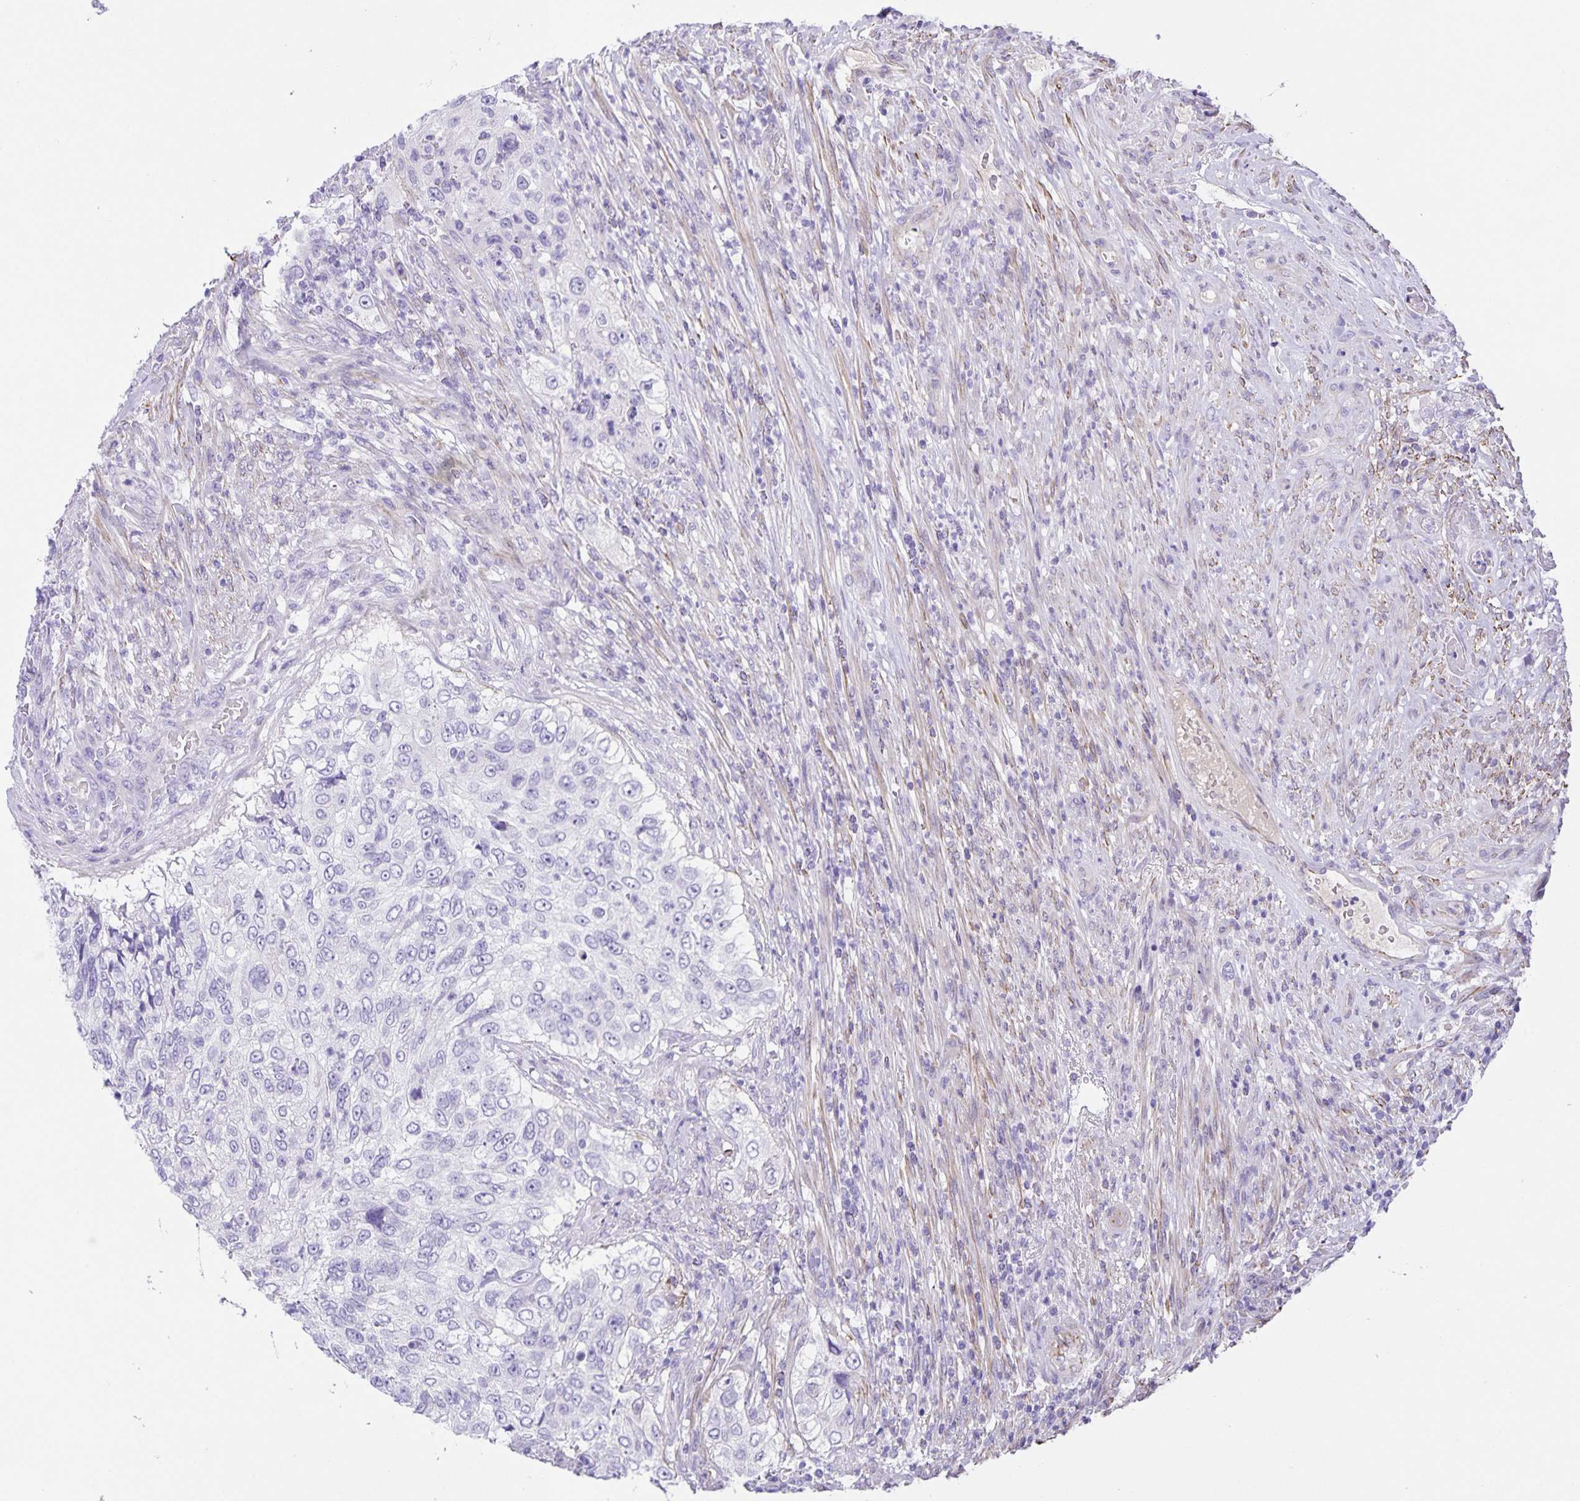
{"staining": {"intensity": "negative", "quantity": "none", "location": "none"}, "tissue": "urothelial cancer", "cell_type": "Tumor cells", "image_type": "cancer", "snomed": [{"axis": "morphology", "description": "Urothelial carcinoma, High grade"}, {"axis": "topography", "description": "Urinary bladder"}], "caption": "Immunohistochemistry (IHC) photomicrograph of neoplastic tissue: high-grade urothelial carcinoma stained with DAB exhibits no significant protein expression in tumor cells.", "gene": "UBQLN3", "patient": {"sex": "female", "age": 60}}